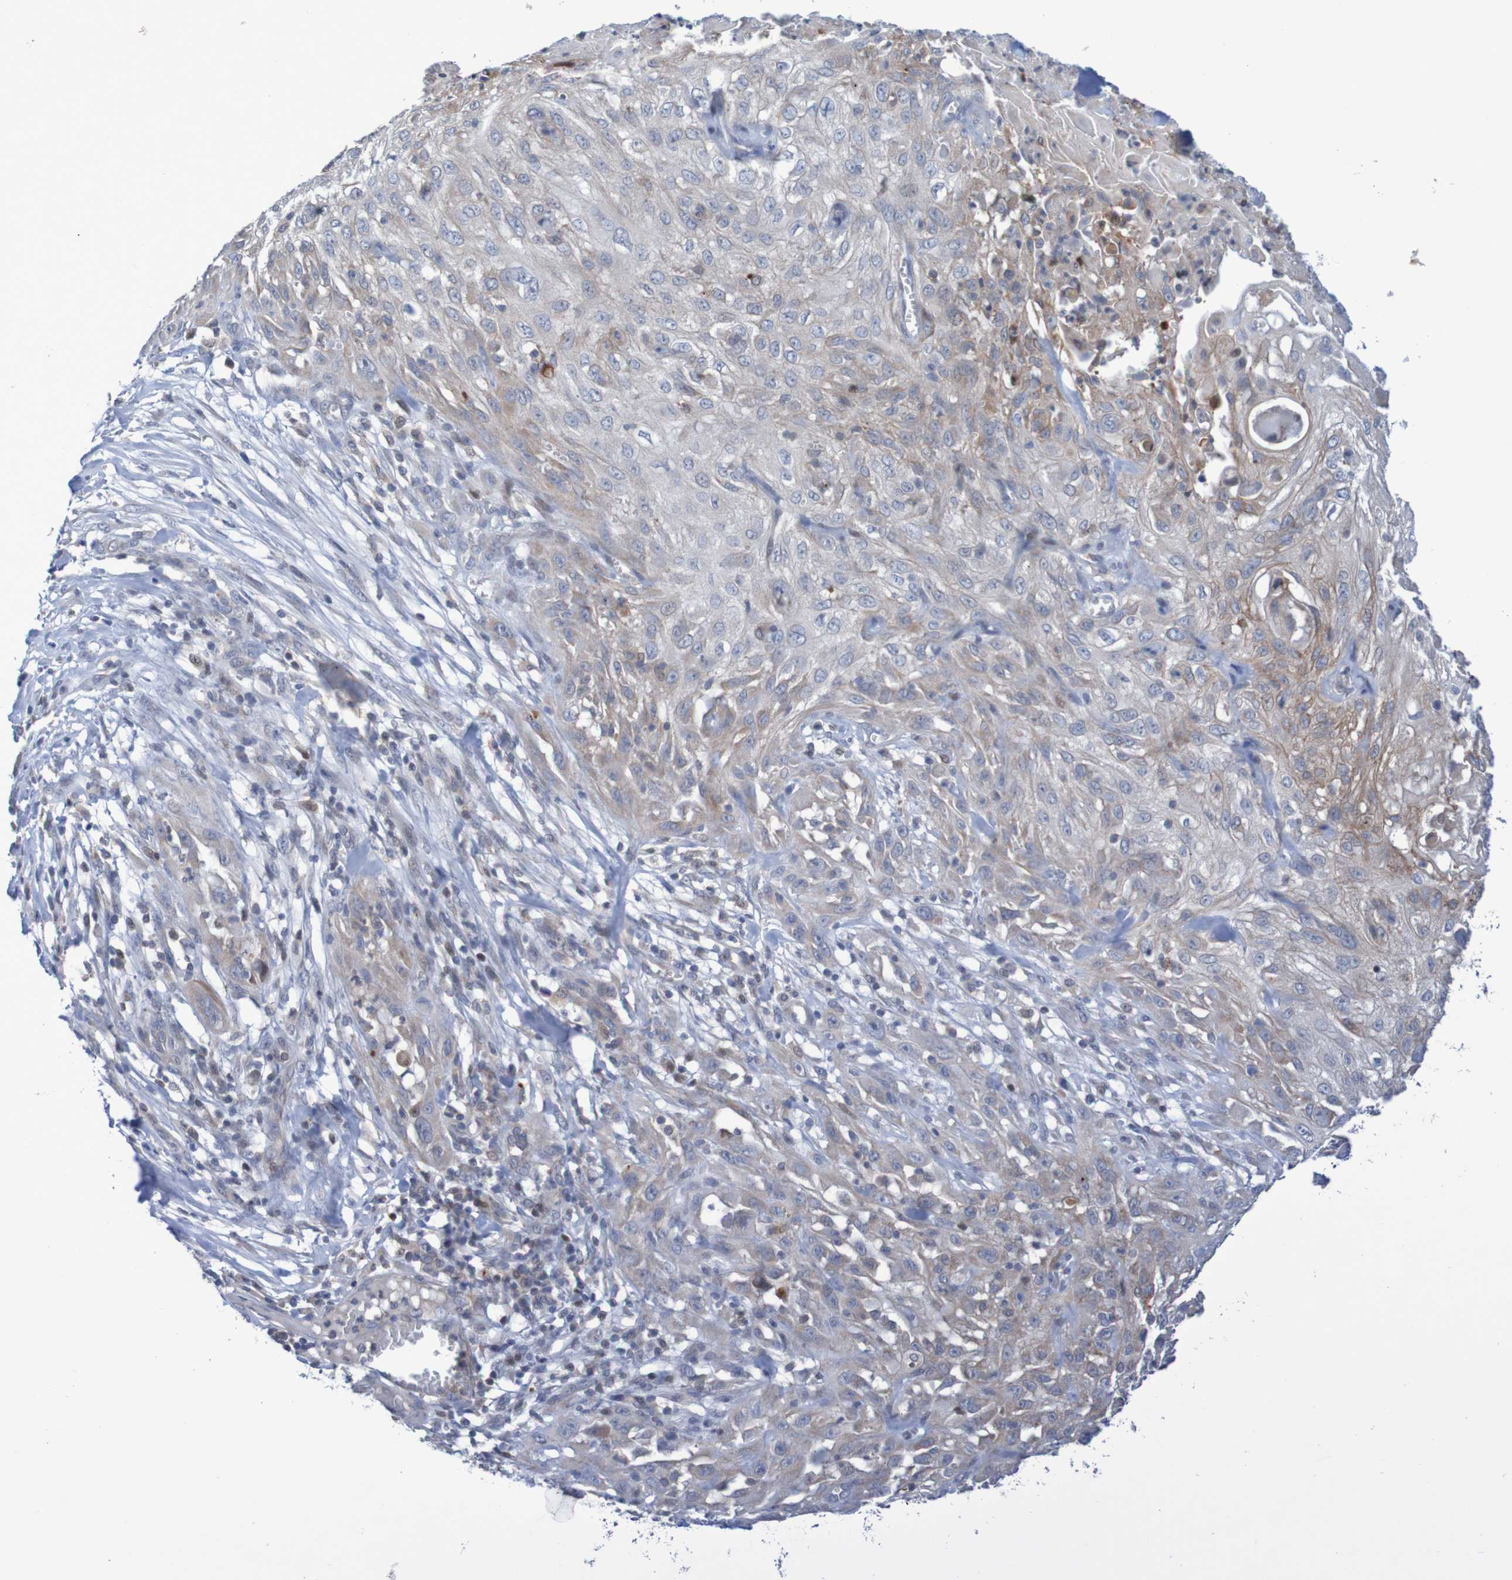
{"staining": {"intensity": "weak", "quantity": "<25%", "location": "cytoplasmic/membranous"}, "tissue": "skin cancer", "cell_type": "Tumor cells", "image_type": "cancer", "snomed": [{"axis": "morphology", "description": "Squamous cell carcinoma, NOS"}, {"axis": "topography", "description": "Skin"}], "caption": "Micrograph shows no protein positivity in tumor cells of skin squamous cell carcinoma tissue. (DAB IHC with hematoxylin counter stain).", "gene": "FBP2", "patient": {"sex": "male", "age": 75}}